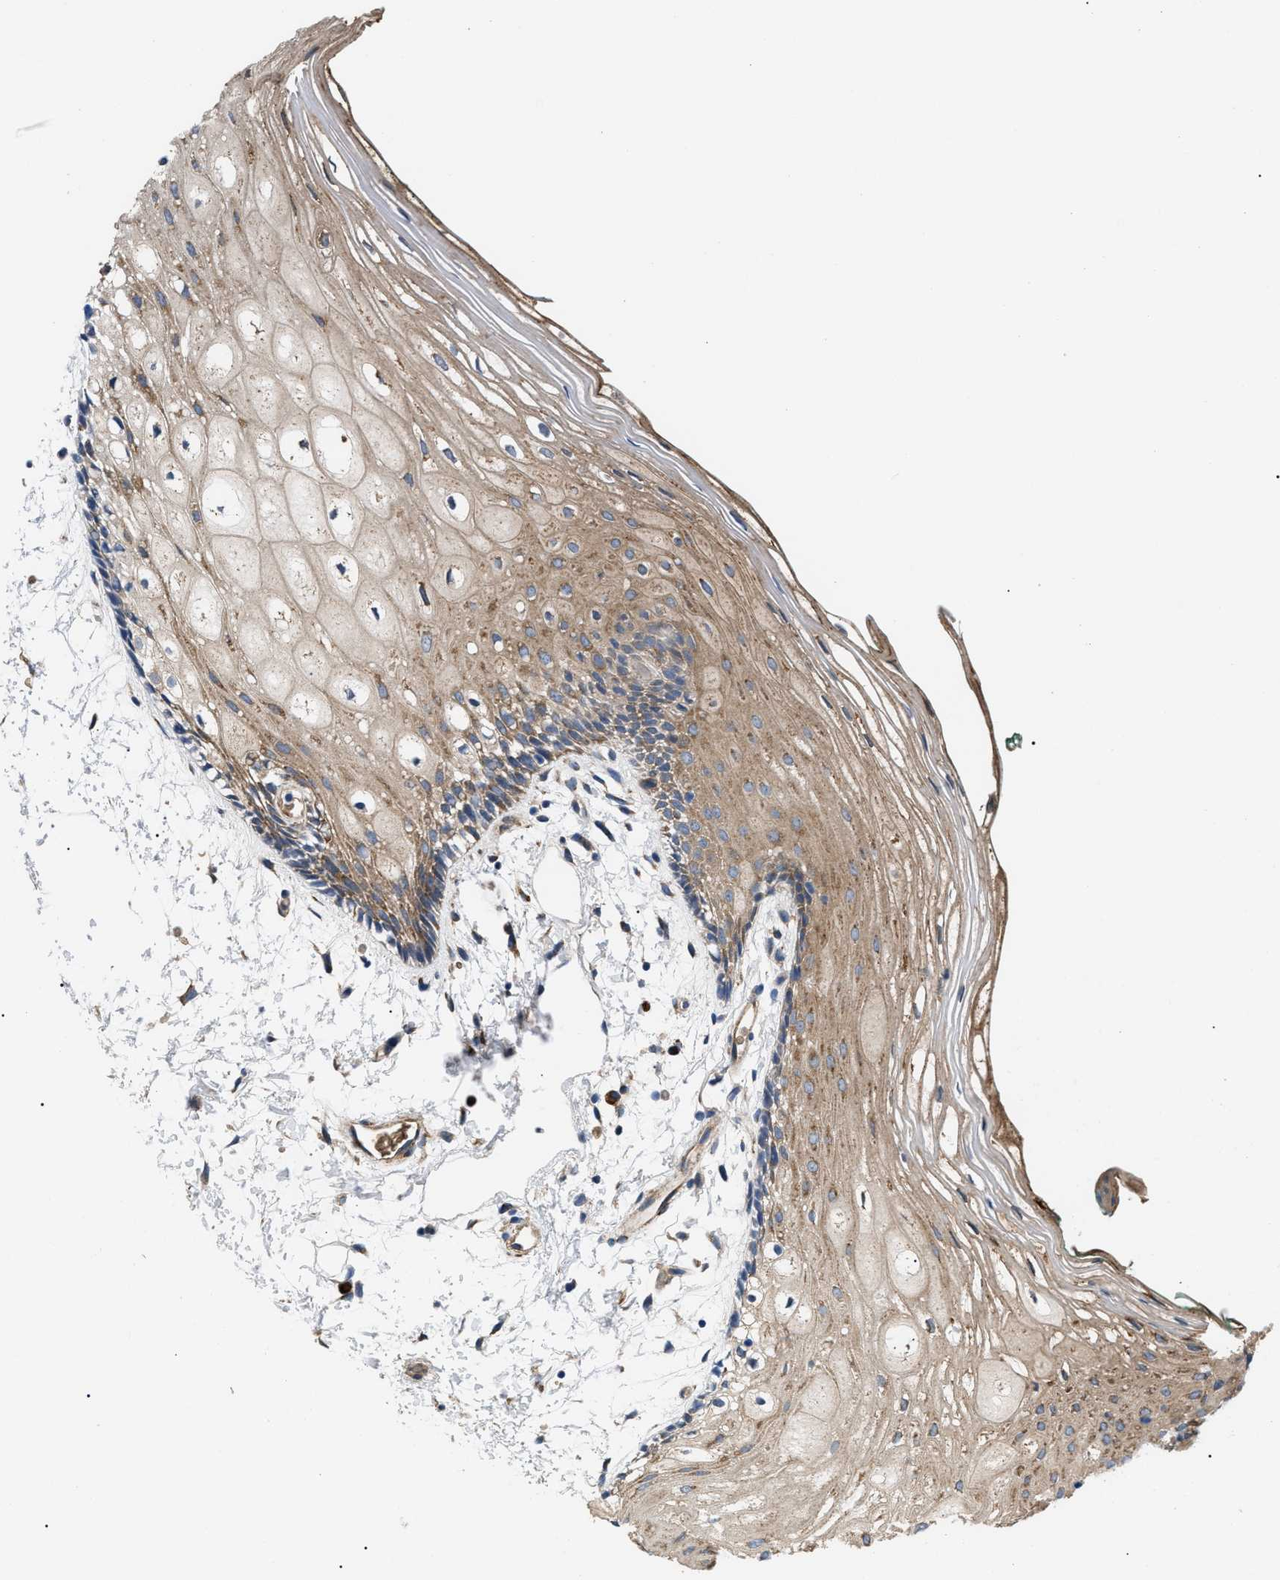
{"staining": {"intensity": "moderate", "quantity": ">75%", "location": "cytoplasmic/membranous"}, "tissue": "oral mucosa", "cell_type": "Squamous epithelial cells", "image_type": "normal", "snomed": [{"axis": "morphology", "description": "Normal tissue, NOS"}, {"axis": "topography", "description": "Skeletal muscle"}, {"axis": "topography", "description": "Oral tissue"}, {"axis": "topography", "description": "Peripheral nerve tissue"}], "caption": "This is a photomicrograph of IHC staining of unremarkable oral mucosa, which shows moderate expression in the cytoplasmic/membranous of squamous epithelial cells.", "gene": "MYO10", "patient": {"sex": "female", "age": 84}}